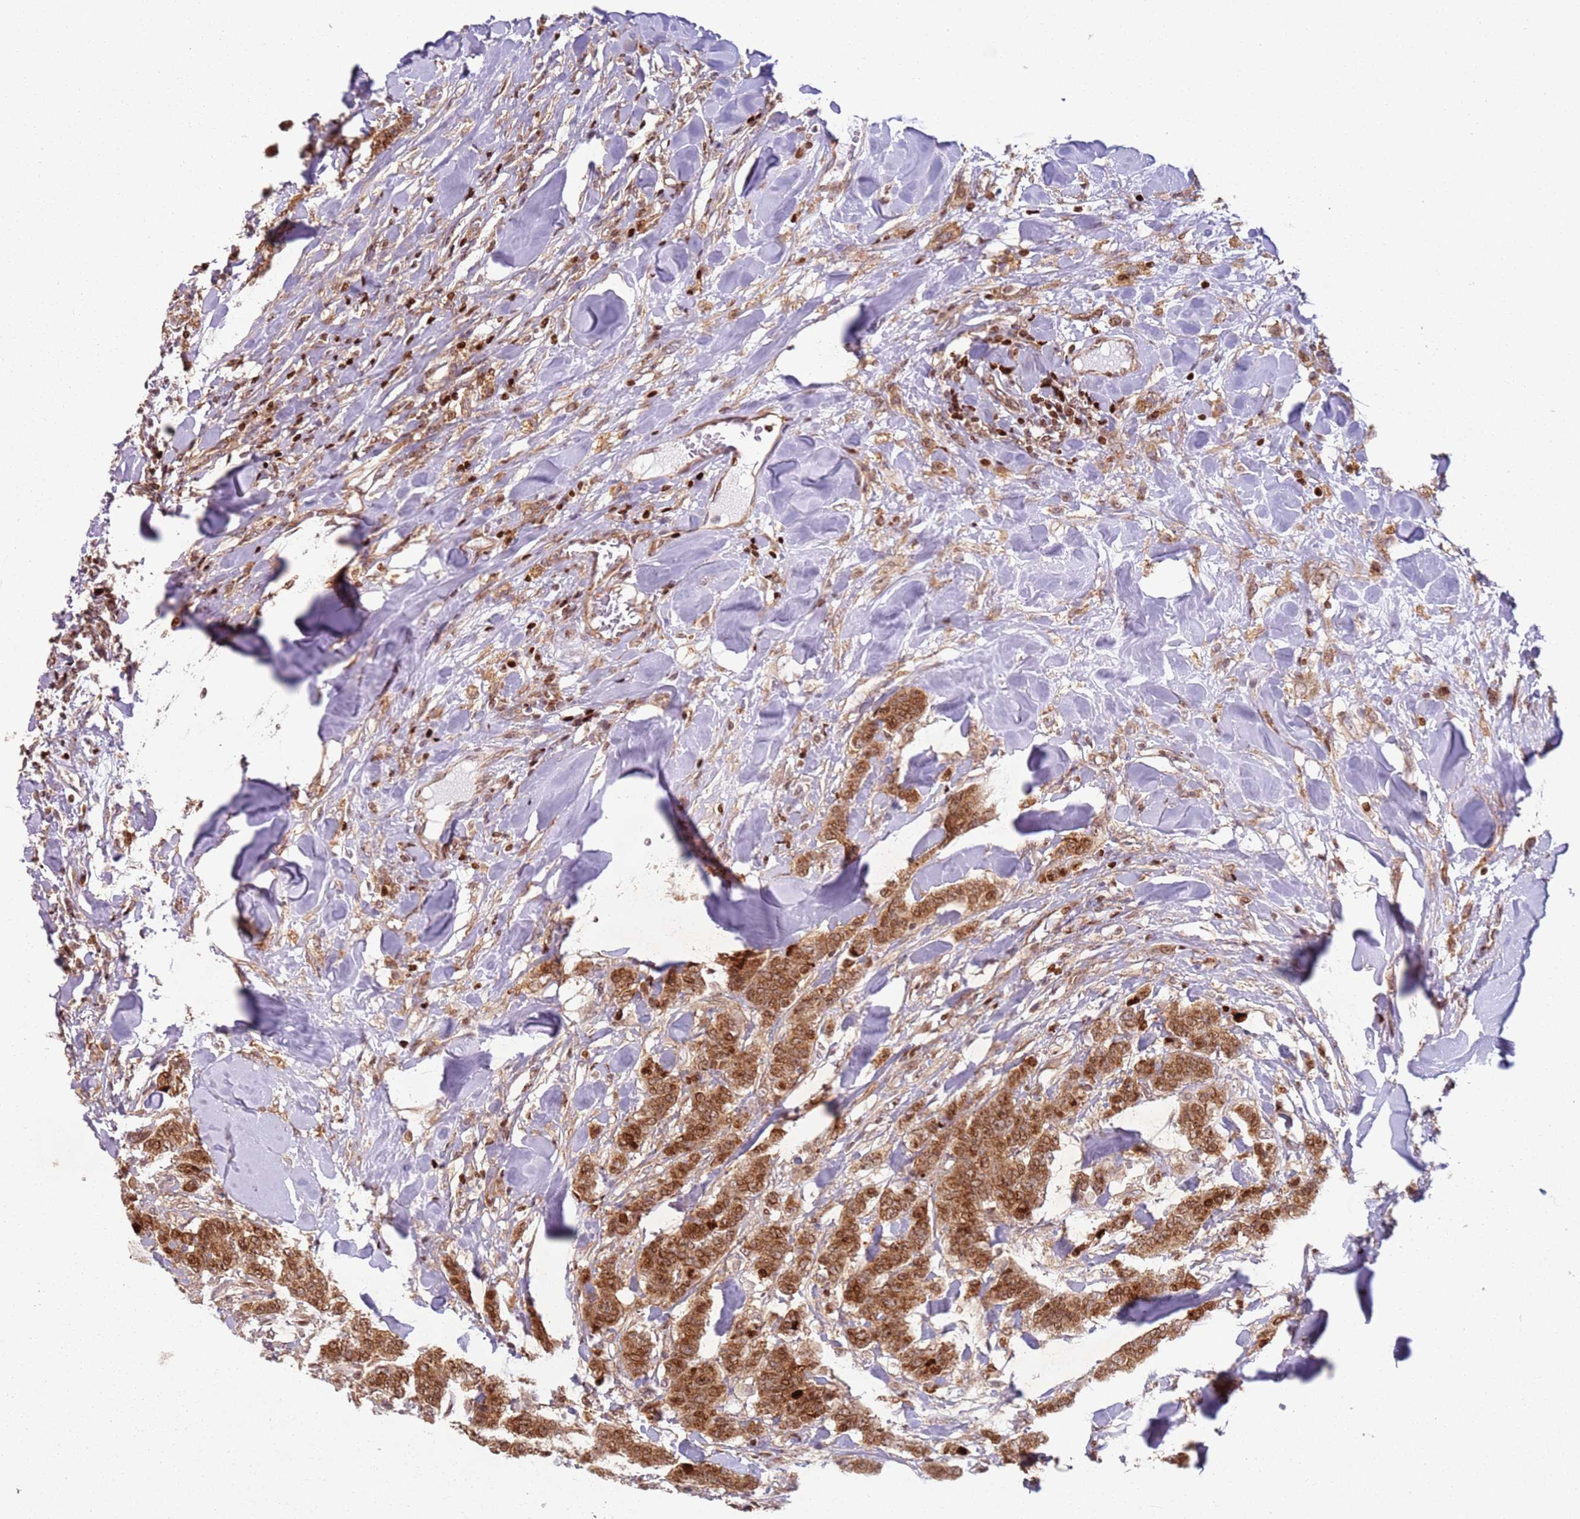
{"staining": {"intensity": "strong", "quantity": ">75%", "location": "cytoplasmic/membranous,nuclear"}, "tissue": "breast cancer", "cell_type": "Tumor cells", "image_type": "cancer", "snomed": [{"axis": "morphology", "description": "Duct carcinoma"}, {"axis": "topography", "description": "Breast"}], "caption": "Strong cytoplasmic/membranous and nuclear expression is appreciated in about >75% of tumor cells in breast cancer (infiltrating ductal carcinoma).", "gene": "HNRNPLL", "patient": {"sex": "female", "age": 40}}